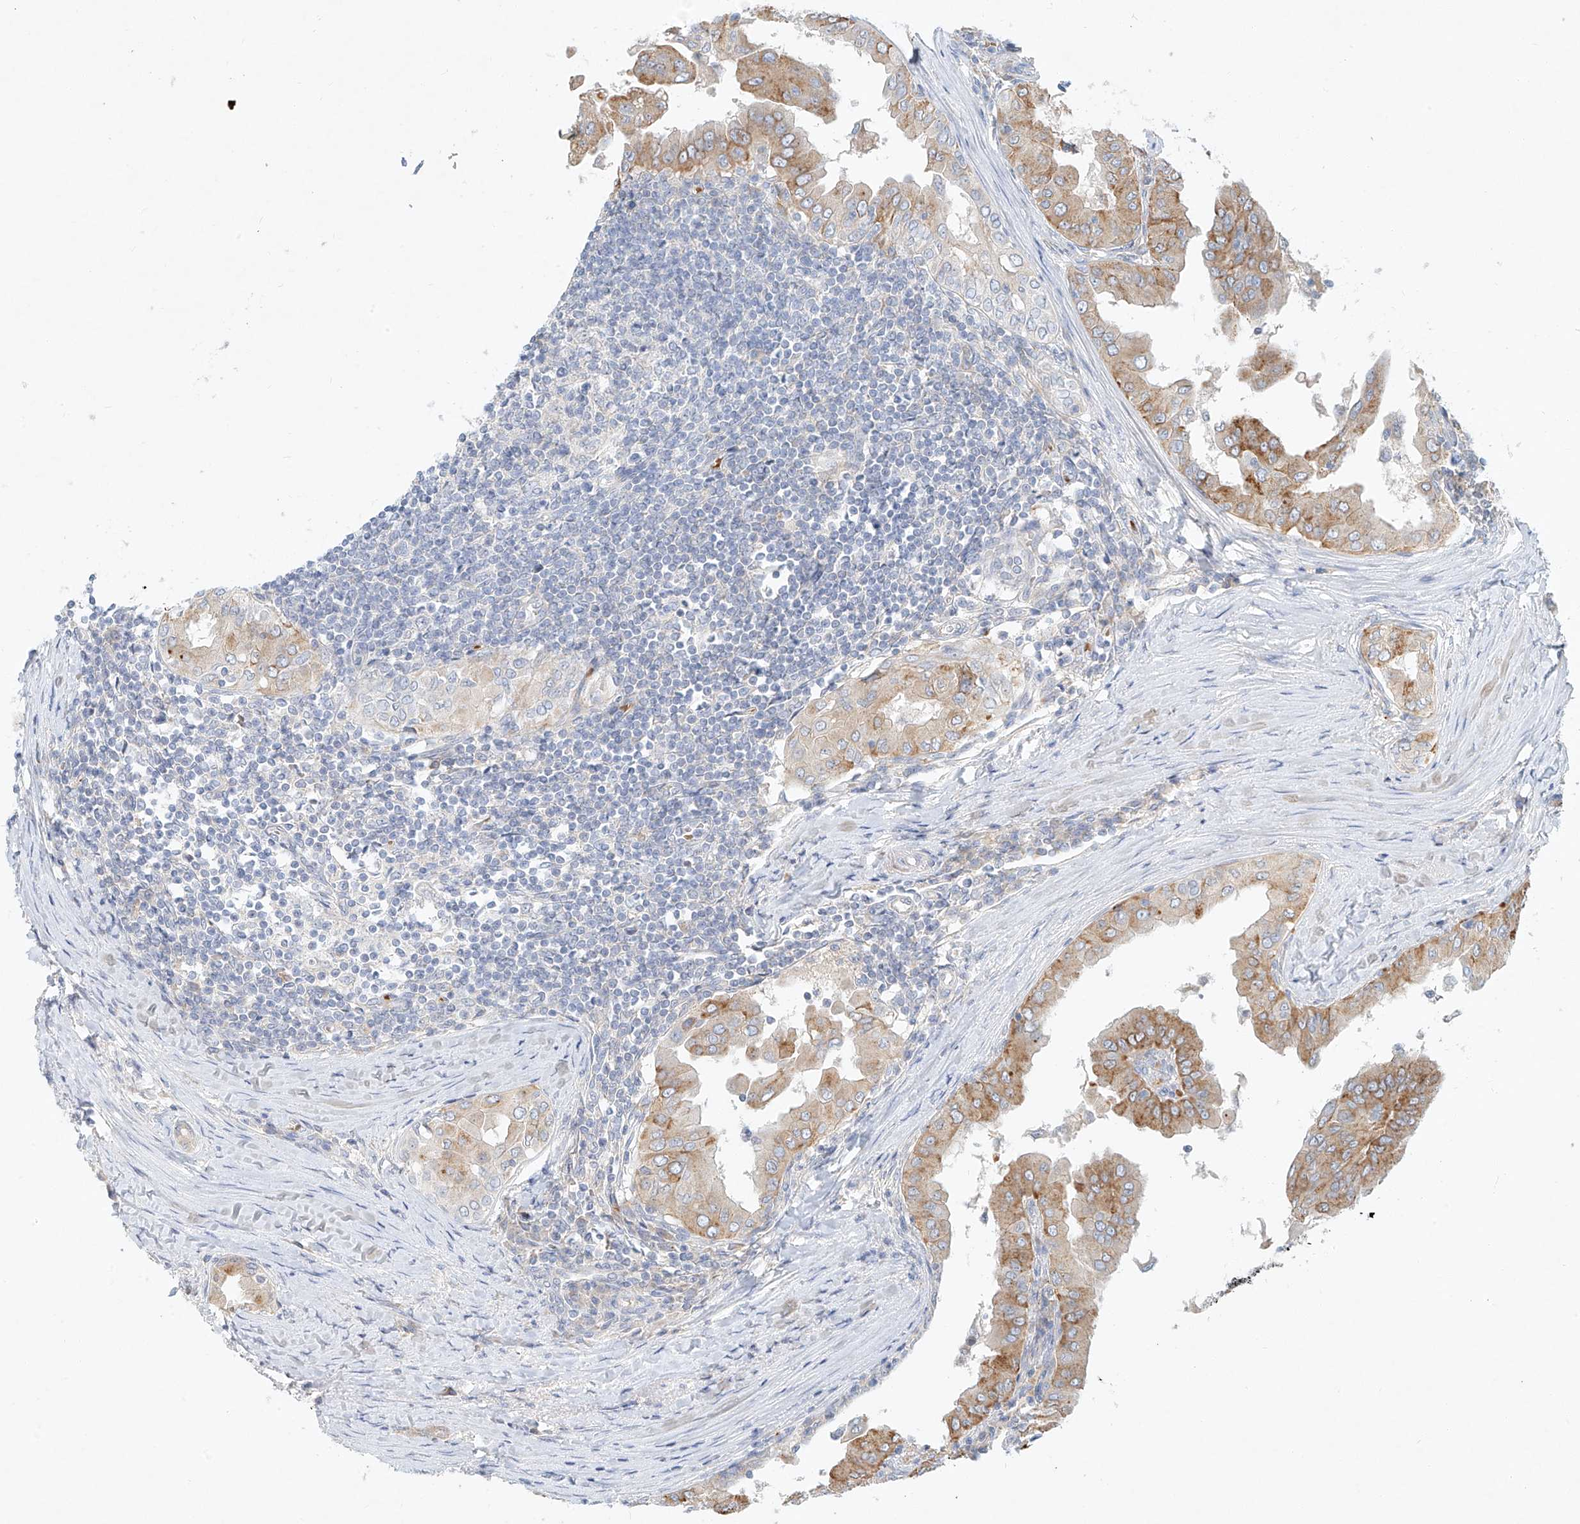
{"staining": {"intensity": "moderate", "quantity": ">75%", "location": "cytoplasmic/membranous"}, "tissue": "thyroid cancer", "cell_type": "Tumor cells", "image_type": "cancer", "snomed": [{"axis": "morphology", "description": "Papillary adenocarcinoma, NOS"}, {"axis": "topography", "description": "Thyroid gland"}], "caption": "High-power microscopy captured an immunohistochemistry micrograph of papillary adenocarcinoma (thyroid), revealing moderate cytoplasmic/membranous staining in approximately >75% of tumor cells.", "gene": "SYTL3", "patient": {"sex": "male", "age": 33}}